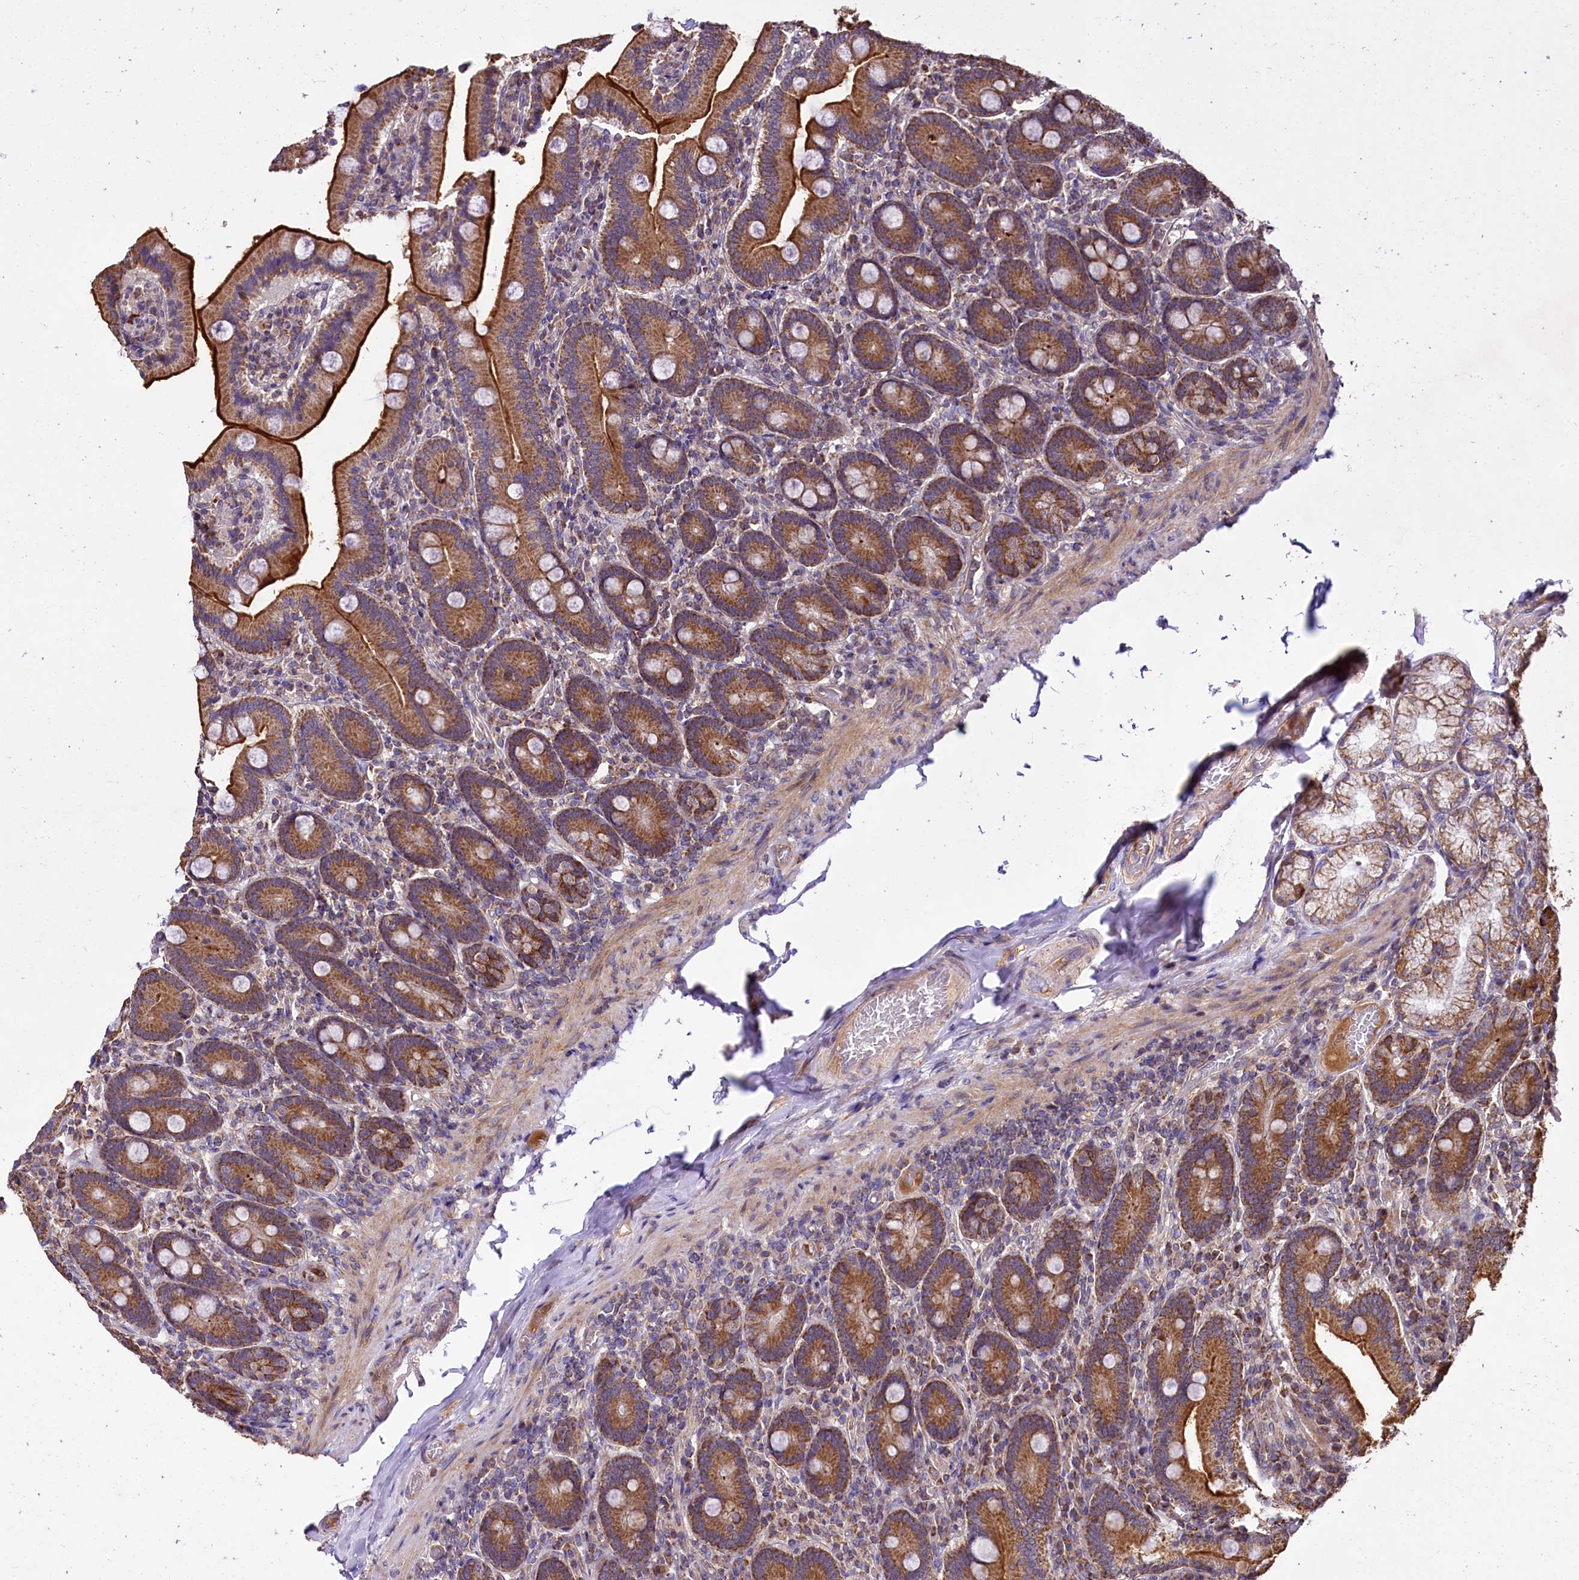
{"staining": {"intensity": "strong", "quantity": ">75%", "location": "cytoplasmic/membranous"}, "tissue": "duodenum", "cell_type": "Glandular cells", "image_type": "normal", "snomed": [{"axis": "morphology", "description": "Normal tissue, NOS"}, {"axis": "topography", "description": "Duodenum"}], "caption": "DAB immunohistochemical staining of benign duodenum shows strong cytoplasmic/membranous protein positivity in approximately >75% of glandular cells.", "gene": "SPRYD3", "patient": {"sex": "female", "age": 62}}